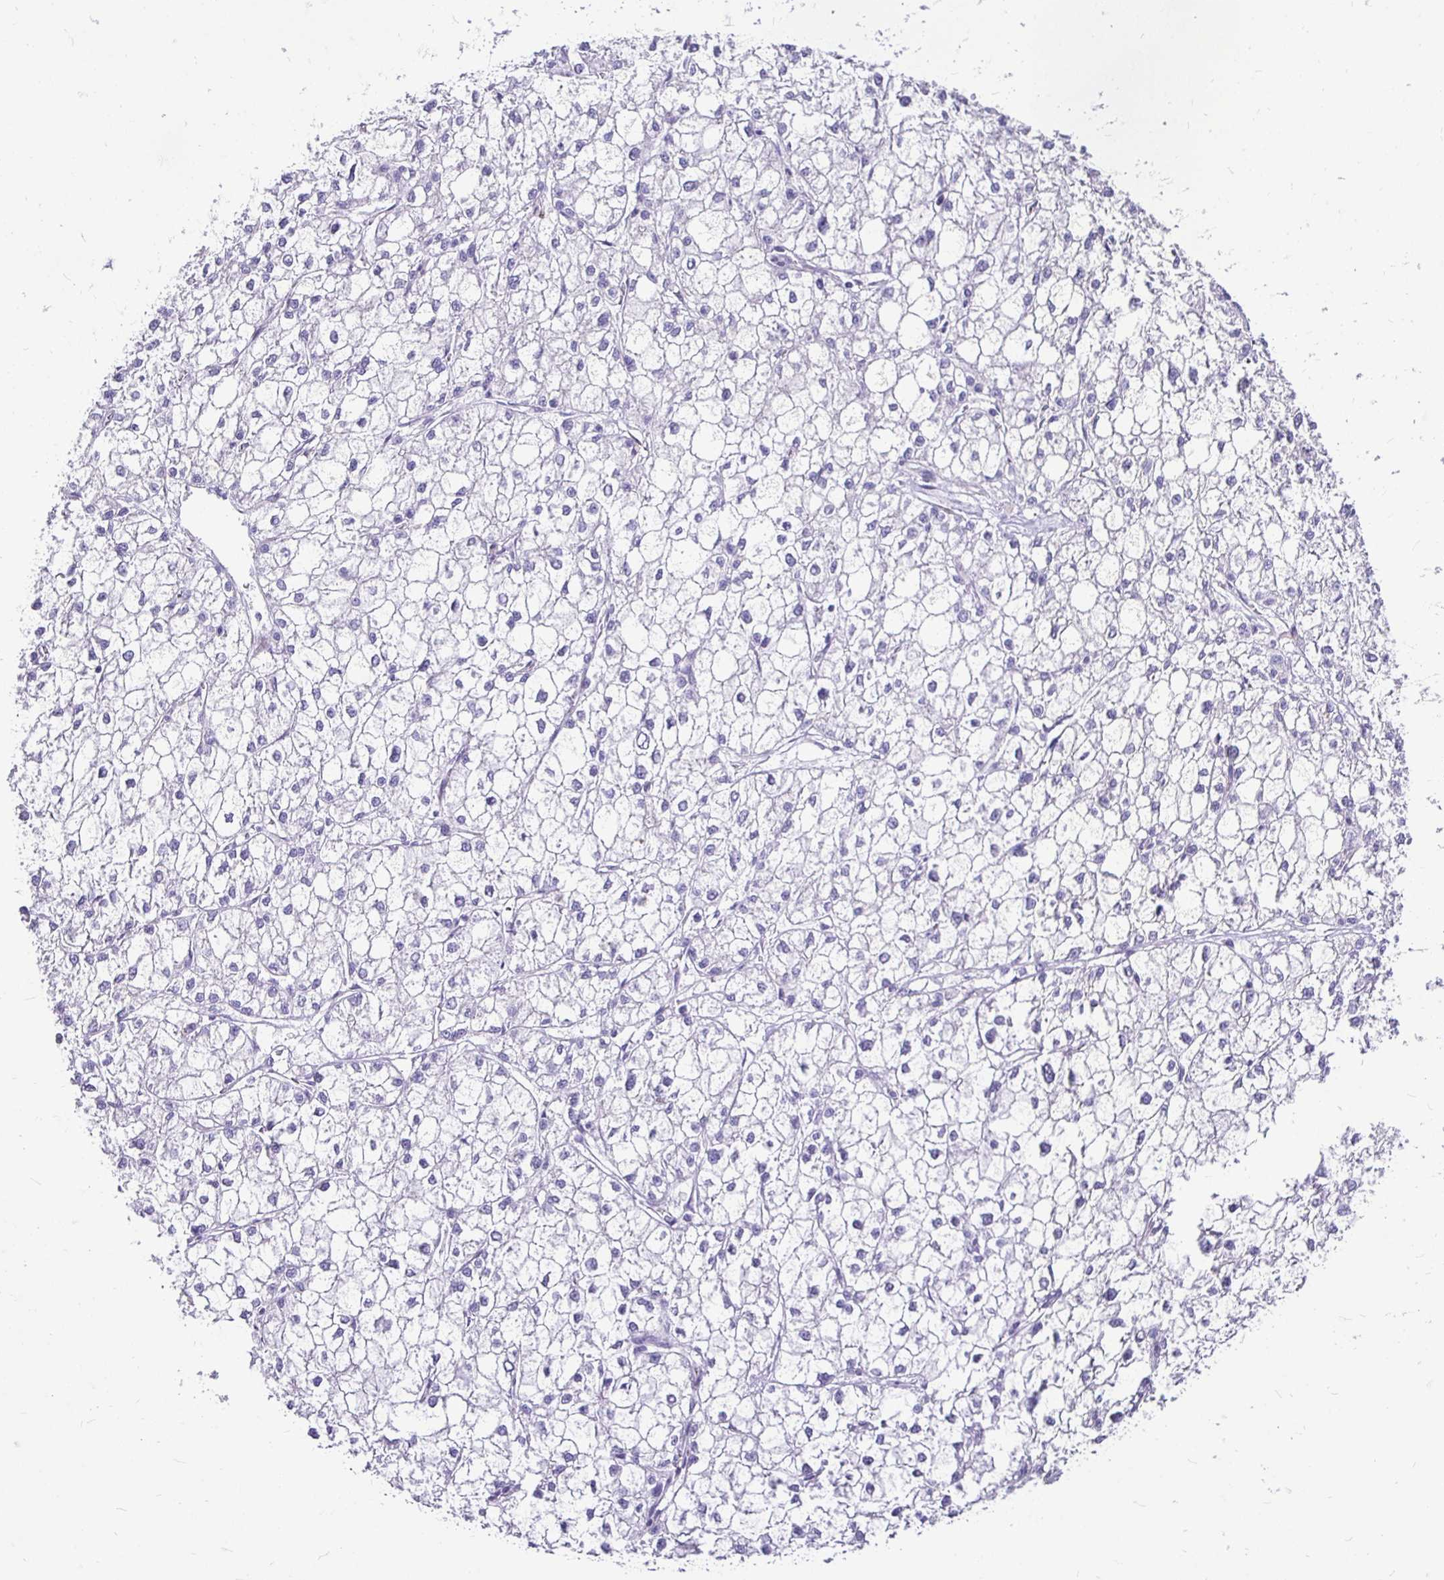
{"staining": {"intensity": "negative", "quantity": "none", "location": "none"}, "tissue": "liver cancer", "cell_type": "Tumor cells", "image_type": "cancer", "snomed": [{"axis": "morphology", "description": "Carcinoma, Hepatocellular, NOS"}, {"axis": "topography", "description": "Liver"}], "caption": "Micrograph shows no significant protein expression in tumor cells of liver hepatocellular carcinoma.", "gene": "TAF1D", "patient": {"sex": "female", "age": 43}}